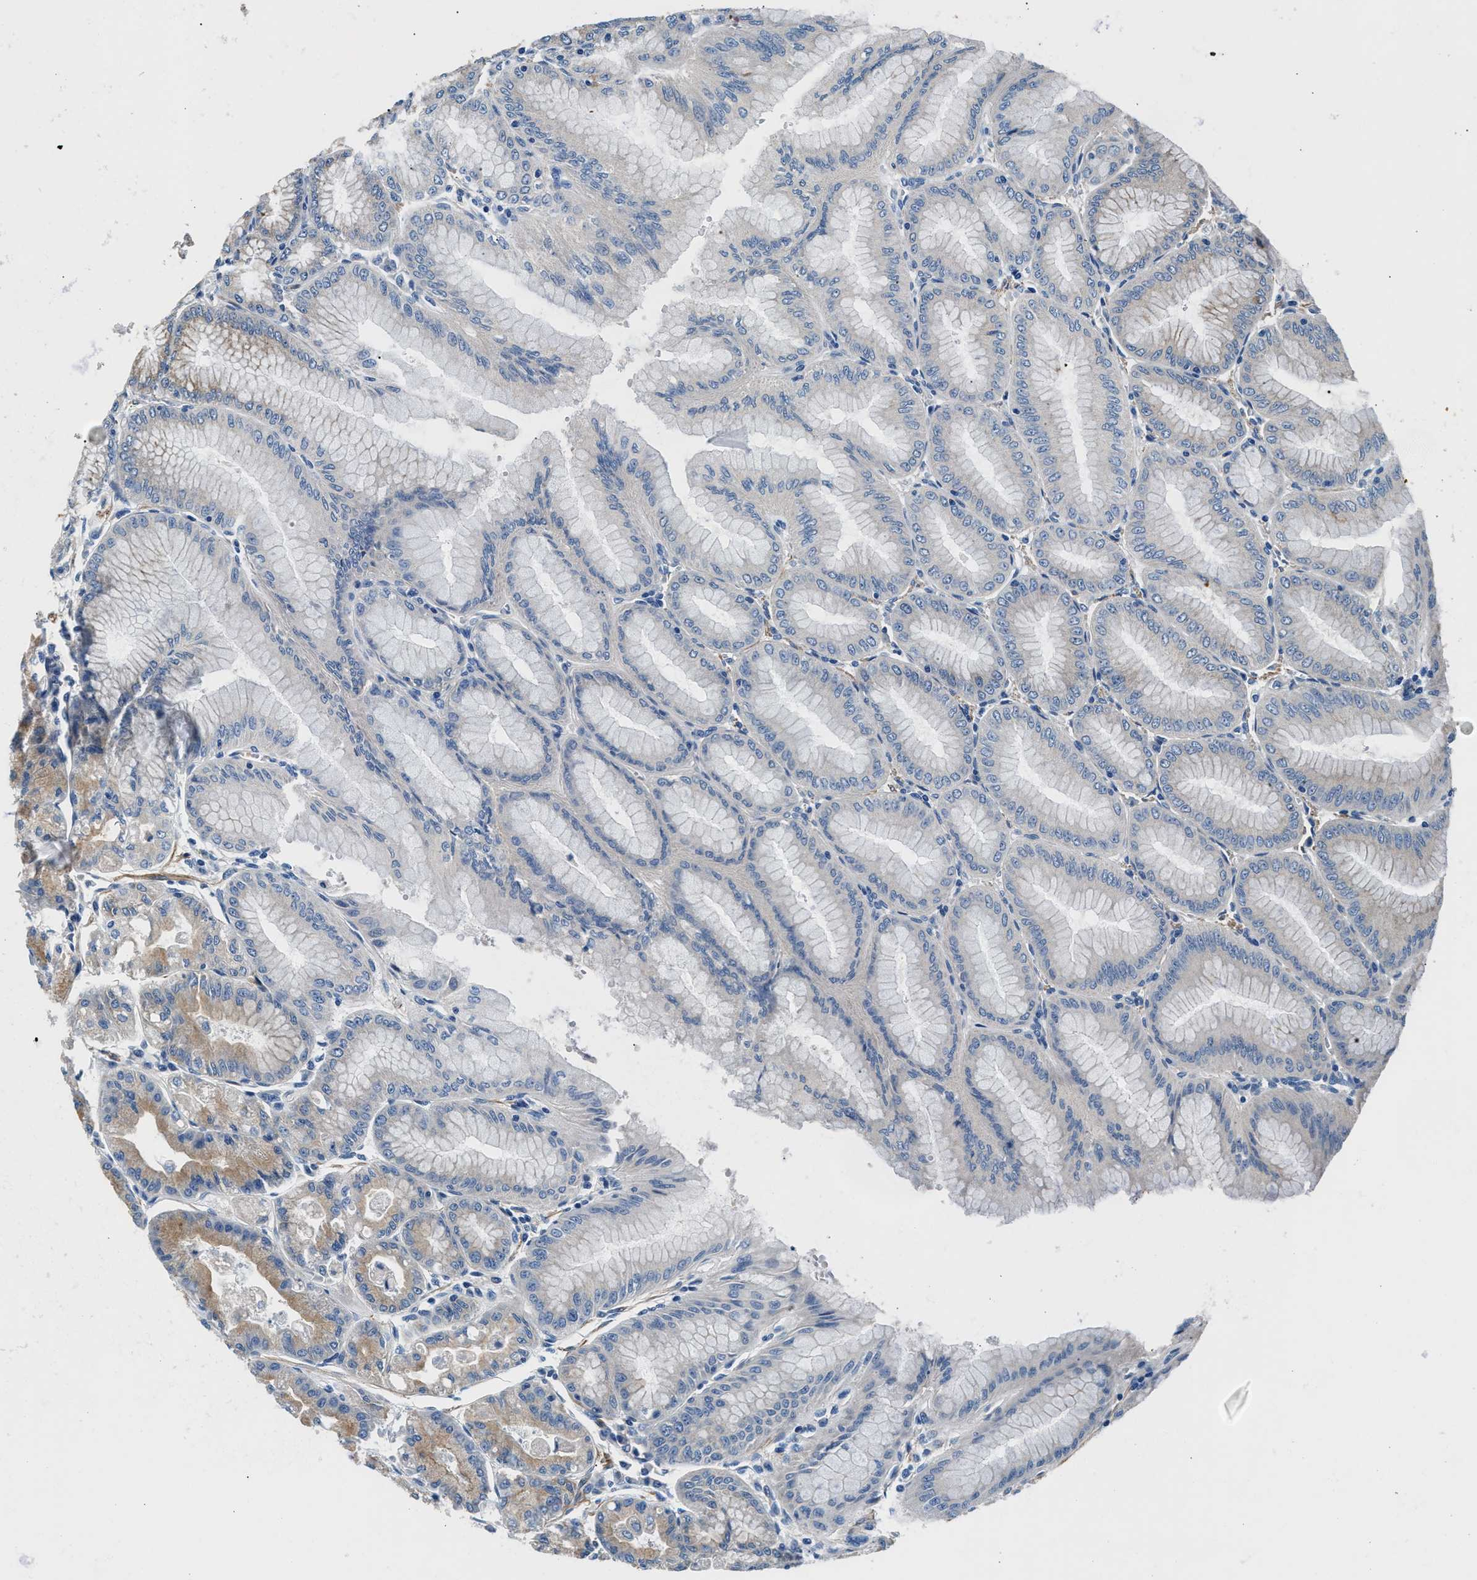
{"staining": {"intensity": "moderate", "quantity": "25%-75%", "location": "cytoplasmic/membranous"}, "tissue": "stomach", "cell_type": "Glandular cells", "image_type": "normal", "snomed": [{"axis": "morphology", "description": "Normal tissue, NOS"}, {"axis": "topography", "description": "Stomach, lower"}], "caption": "The image demonstrates a brown stain indicating the presence of a protein in the cytoplasmic/membranous of glandular cells in stomach. Using DAB (brown) and hematoxylin (blue) stains, captured at high magnification using brightfield microscopy.", "gene": "CDRT4", "patient": {"sex": "male", "age": 71}}